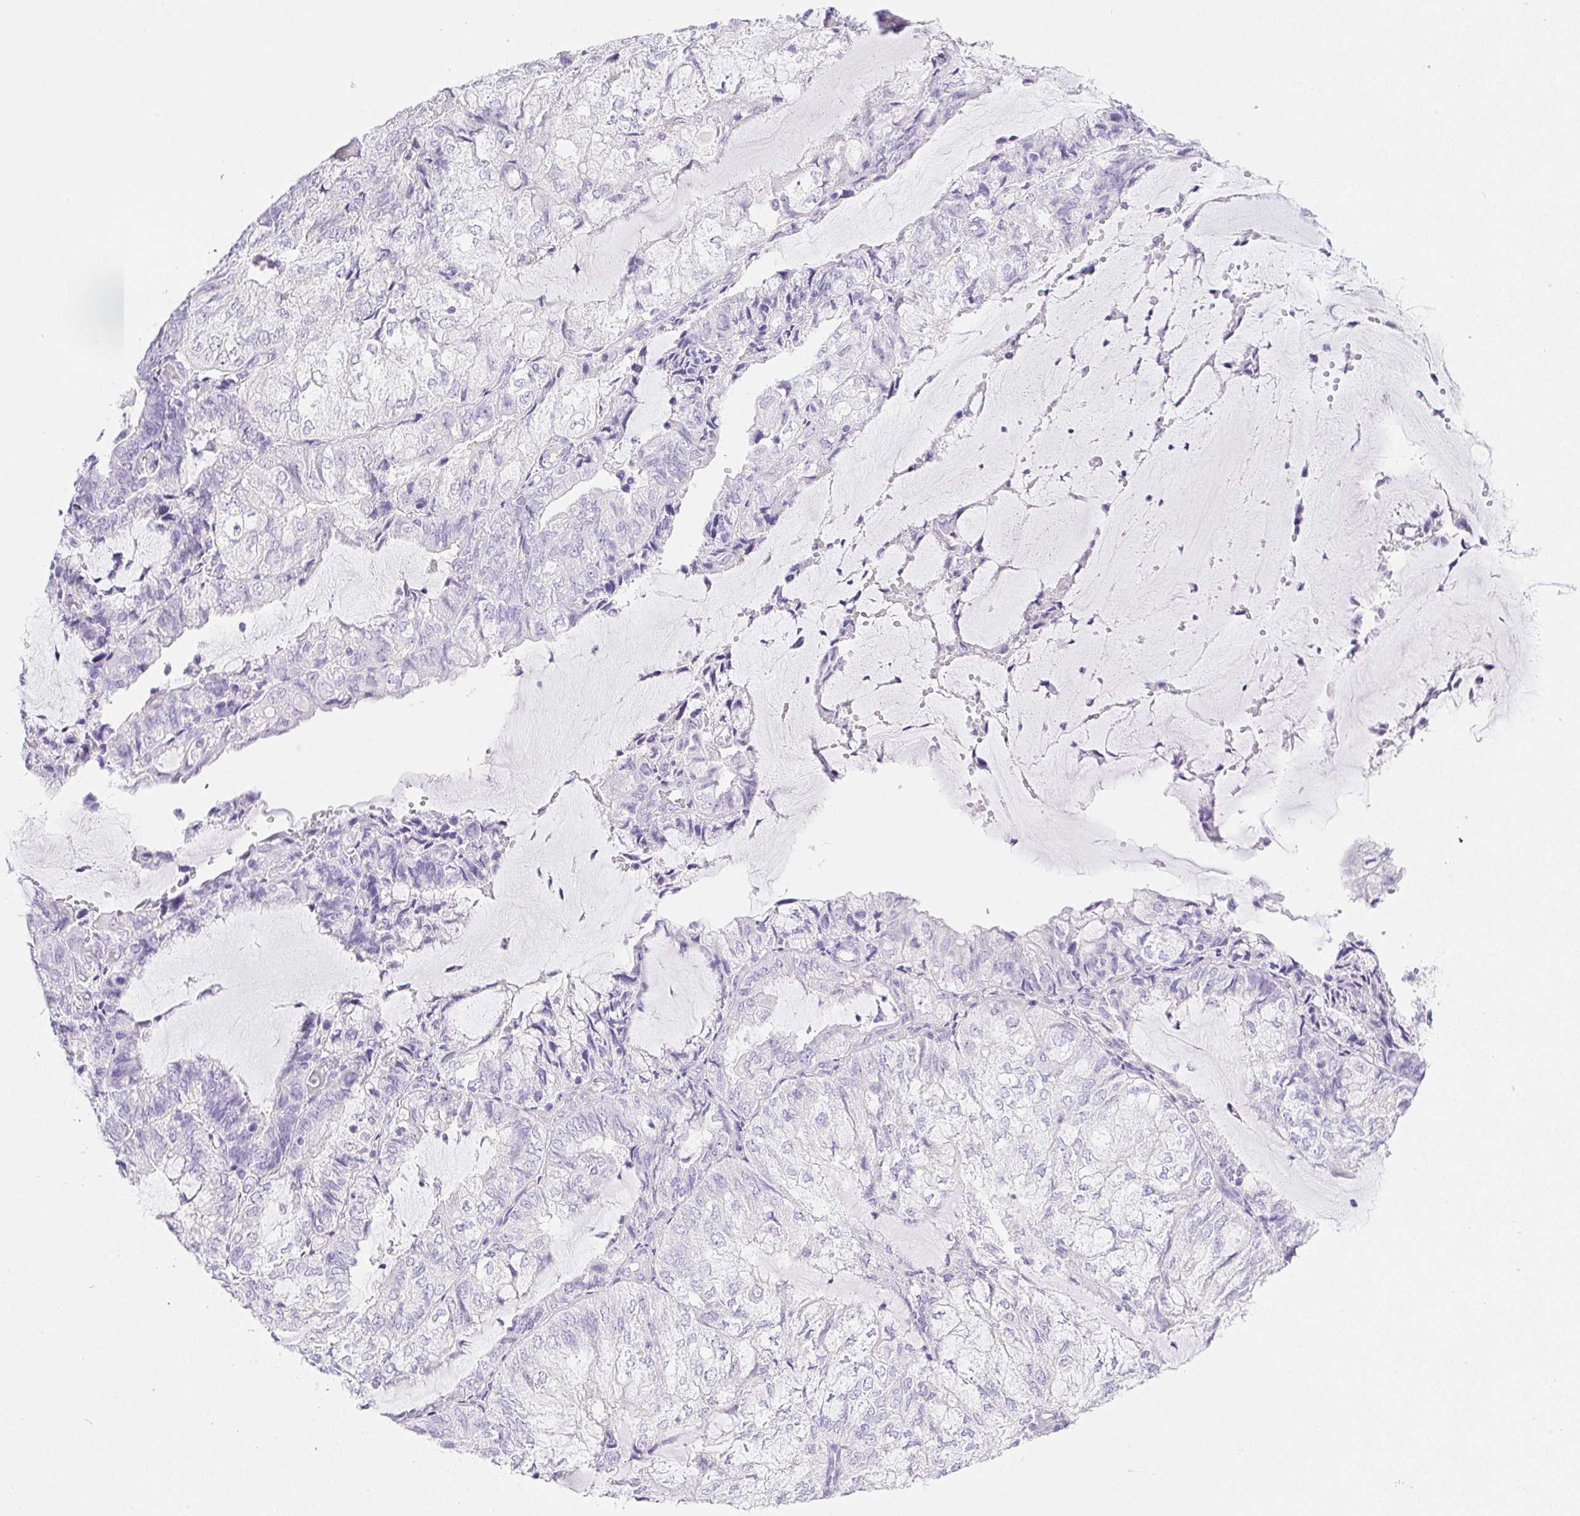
{"staining": {"intensity": "negative", "quantity": "none", "location": "none"}, "tissue": "endometrial cancer", "cell_type": "Tumor cells", "image_type": "cancer", "snomed": [{"axis": "morphology", "description": "Adenocarcinoma, NOS"}, {"axis": "topography", "description": "Endometrium"}], "caption": "Tumor cells show no significant protein staining in adenocarcinoma (endometrial). The staining was performed using DAB (3,3'-diaminobenzidine) to visualize the protein expression in brown, while the nuclei were stained in blue with hematoxylin (Magnification: 20x).", "gene": "PNLIP", "patient": {"sex": "female", "age": 81}}